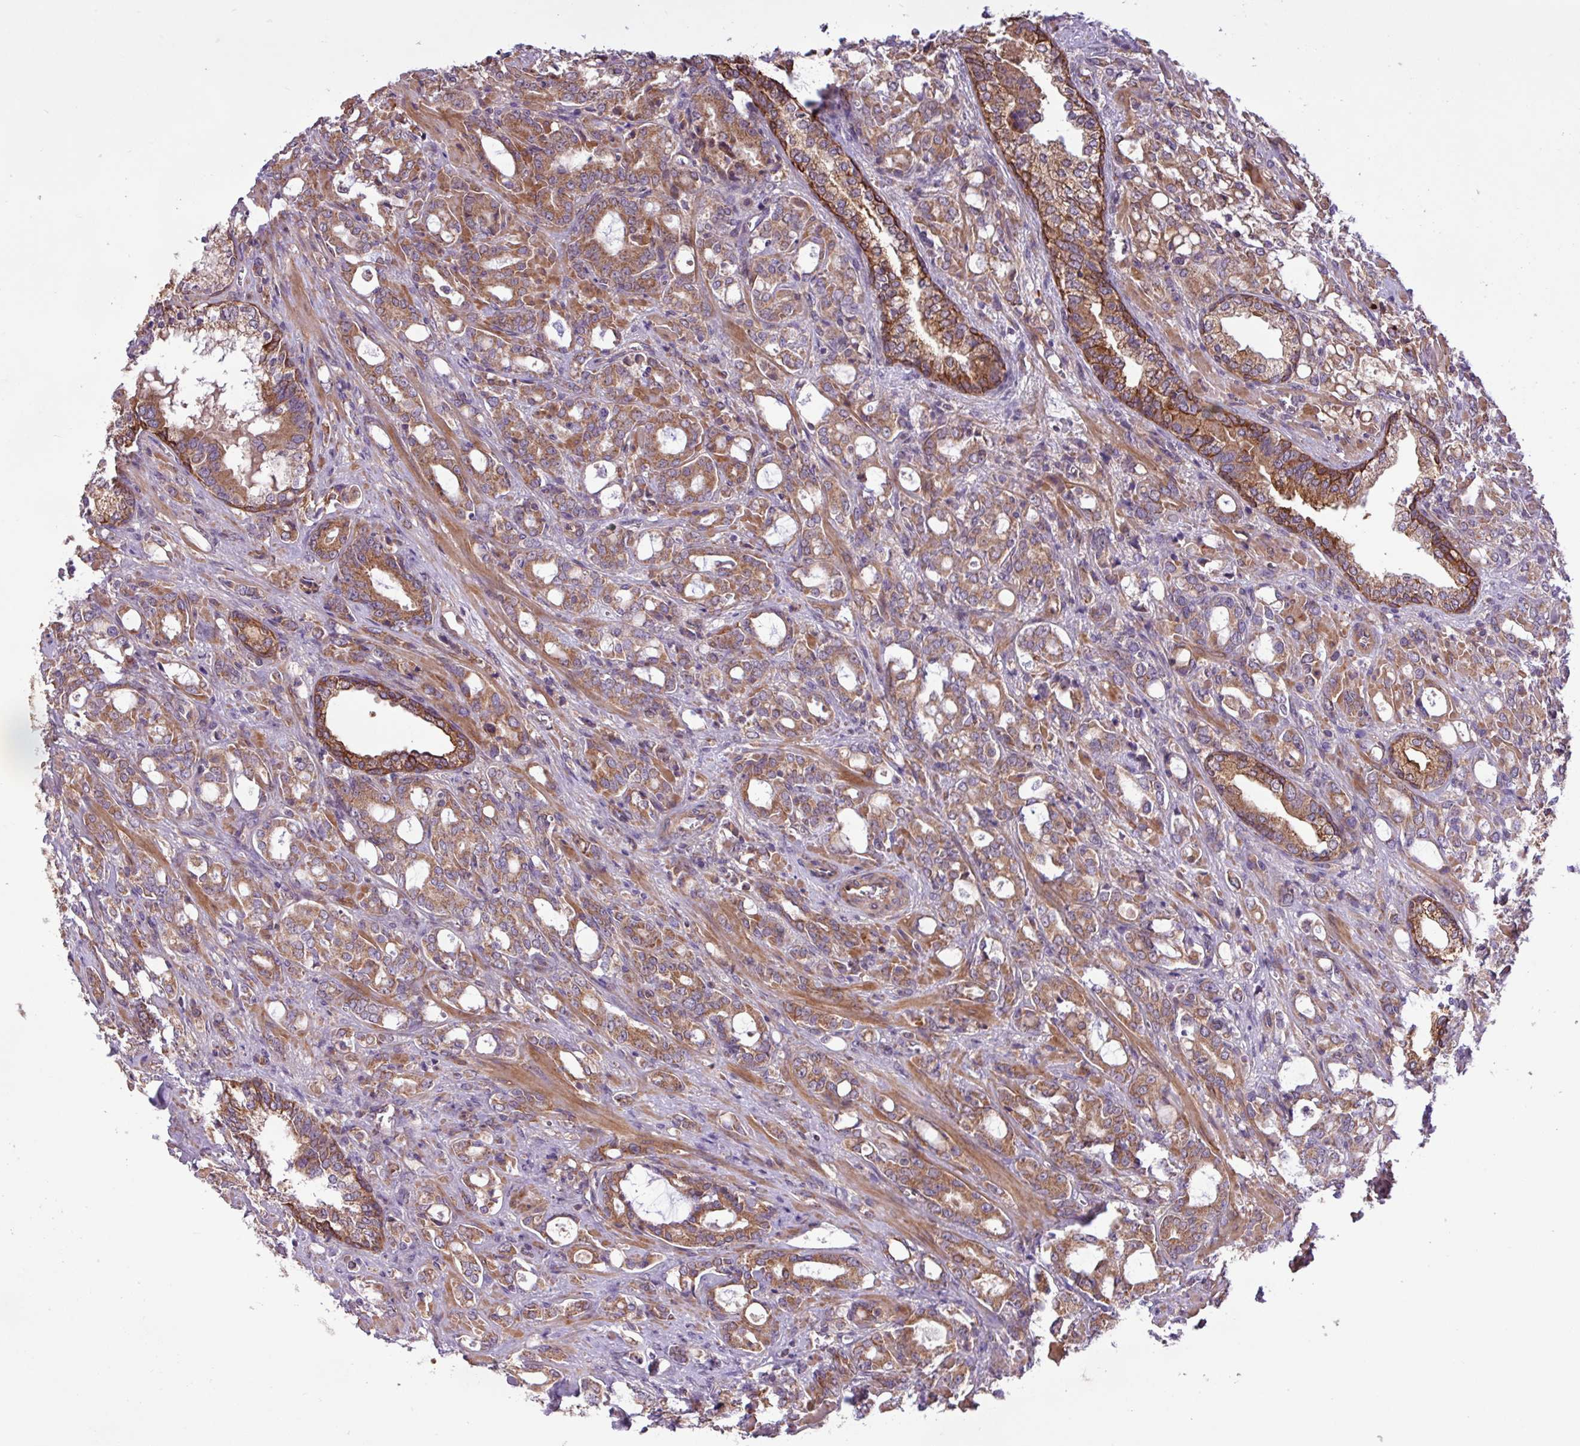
{"staining": {"intensity": "moderate", "quantity": ">75%", "location": "cytoplasmic/membranous"}, "tissue": "prostate cancer", "cell_type": "Tumor cells", "image_type": "cancer", "snomed": [{"axis": "morphology", "description": "Adenocarcinoma, High grade"}, {"axis": "topography", "description": "Prostate"}], "caption": "A high-resolution micrograph shows IHC staining of high-grade adenocarcinoma (prostate), which exhibits moderate cytoplasmic/membranous expression in approximately >75% of tumor cells.", "gene": "TIMM10B", "patient": {"sex": "male", "age": 72}}